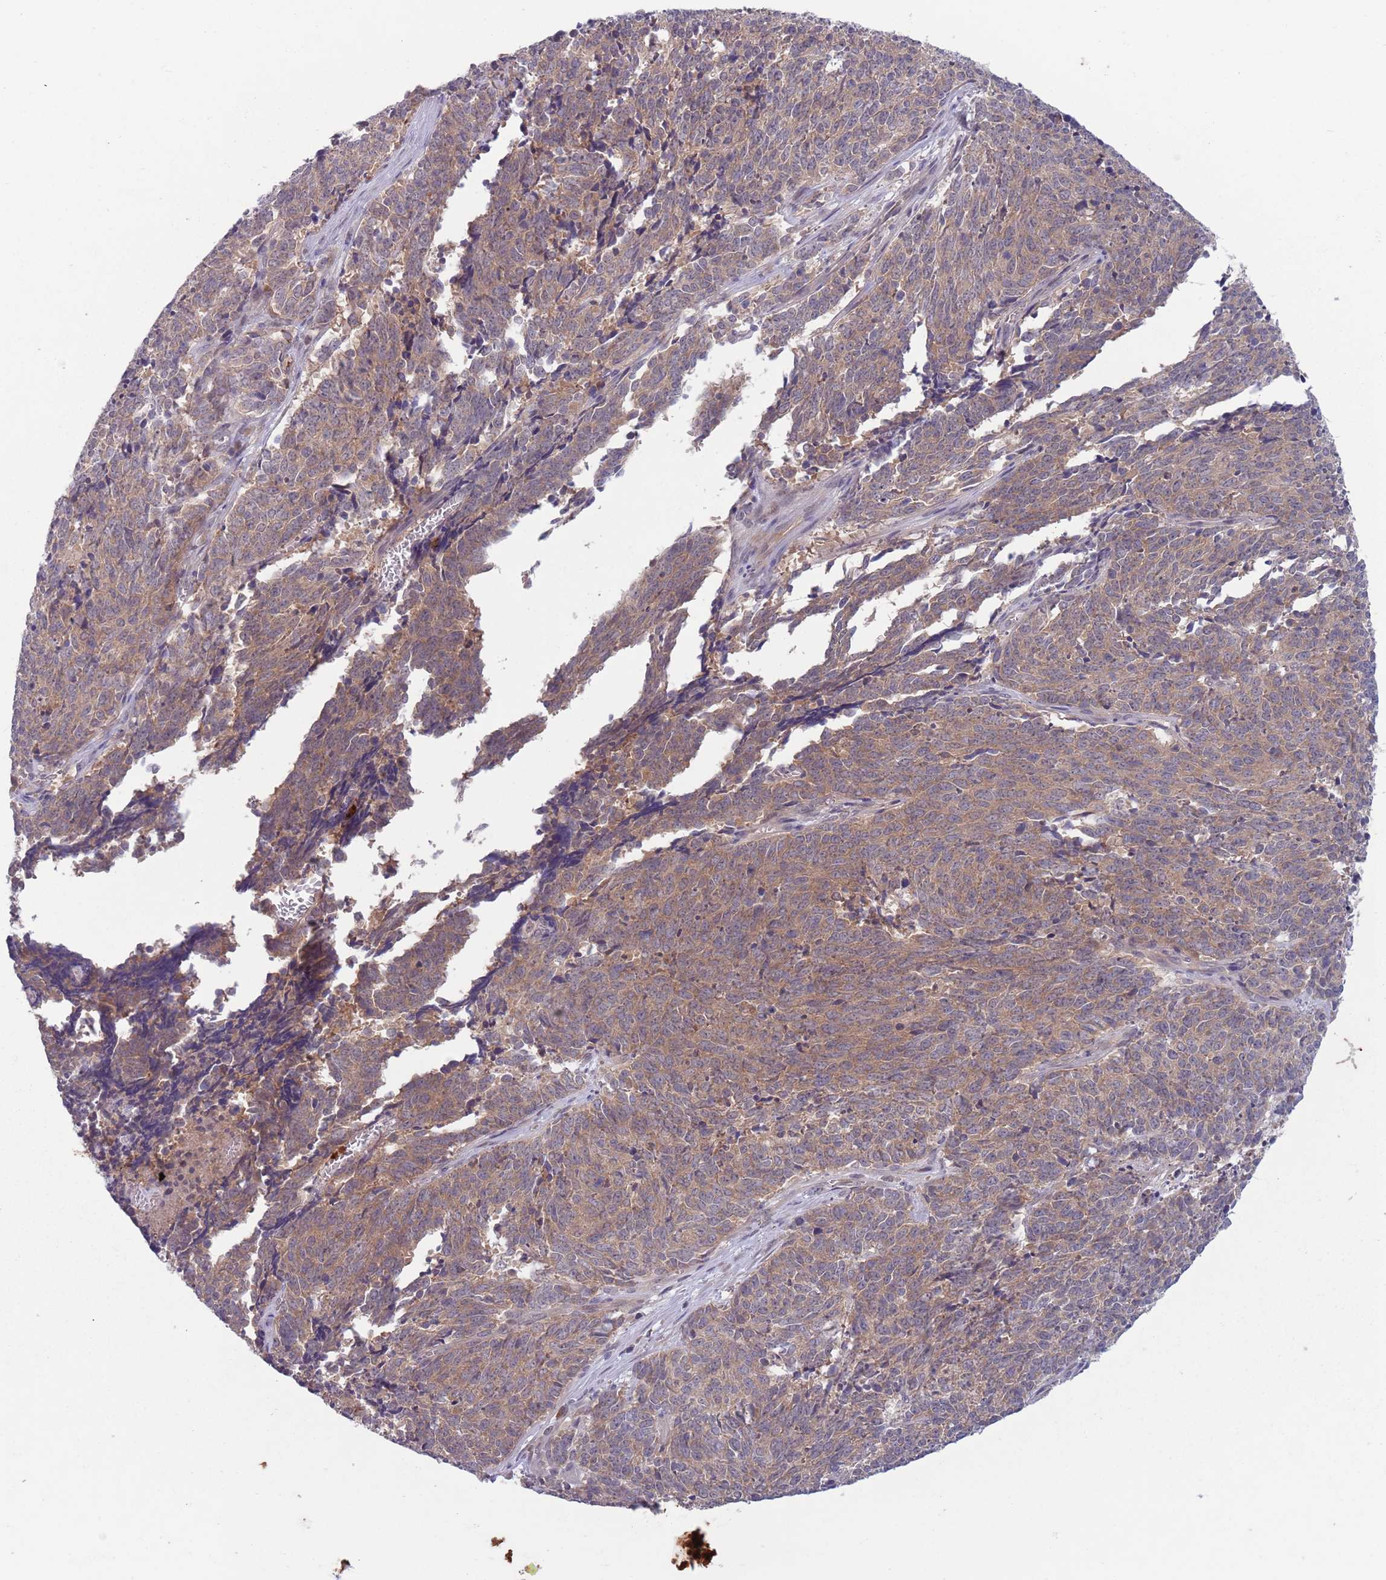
{"staining": {"intensity": "moderate", "quantity": ">75%", "location": "cytoplasmic/membranous"}, "tissue": "cervical cancer", "cell_type": "Tumor cells", "image_type": "cancer", "snomed": [{"axis": "morphology", "description": "Squamous cell carcinoma, NOS"}, {"axis": "topography", "description": "Cervix"}], "caption": "Immunohistochemical staining of squamous cell carcinoma (cervical) exhibits moderate cytoplasmic/membranous protein staining in approximately >75% of tumor cells.", "gene": "TYW1", "patient": {"sex": "female", "age": 29}}